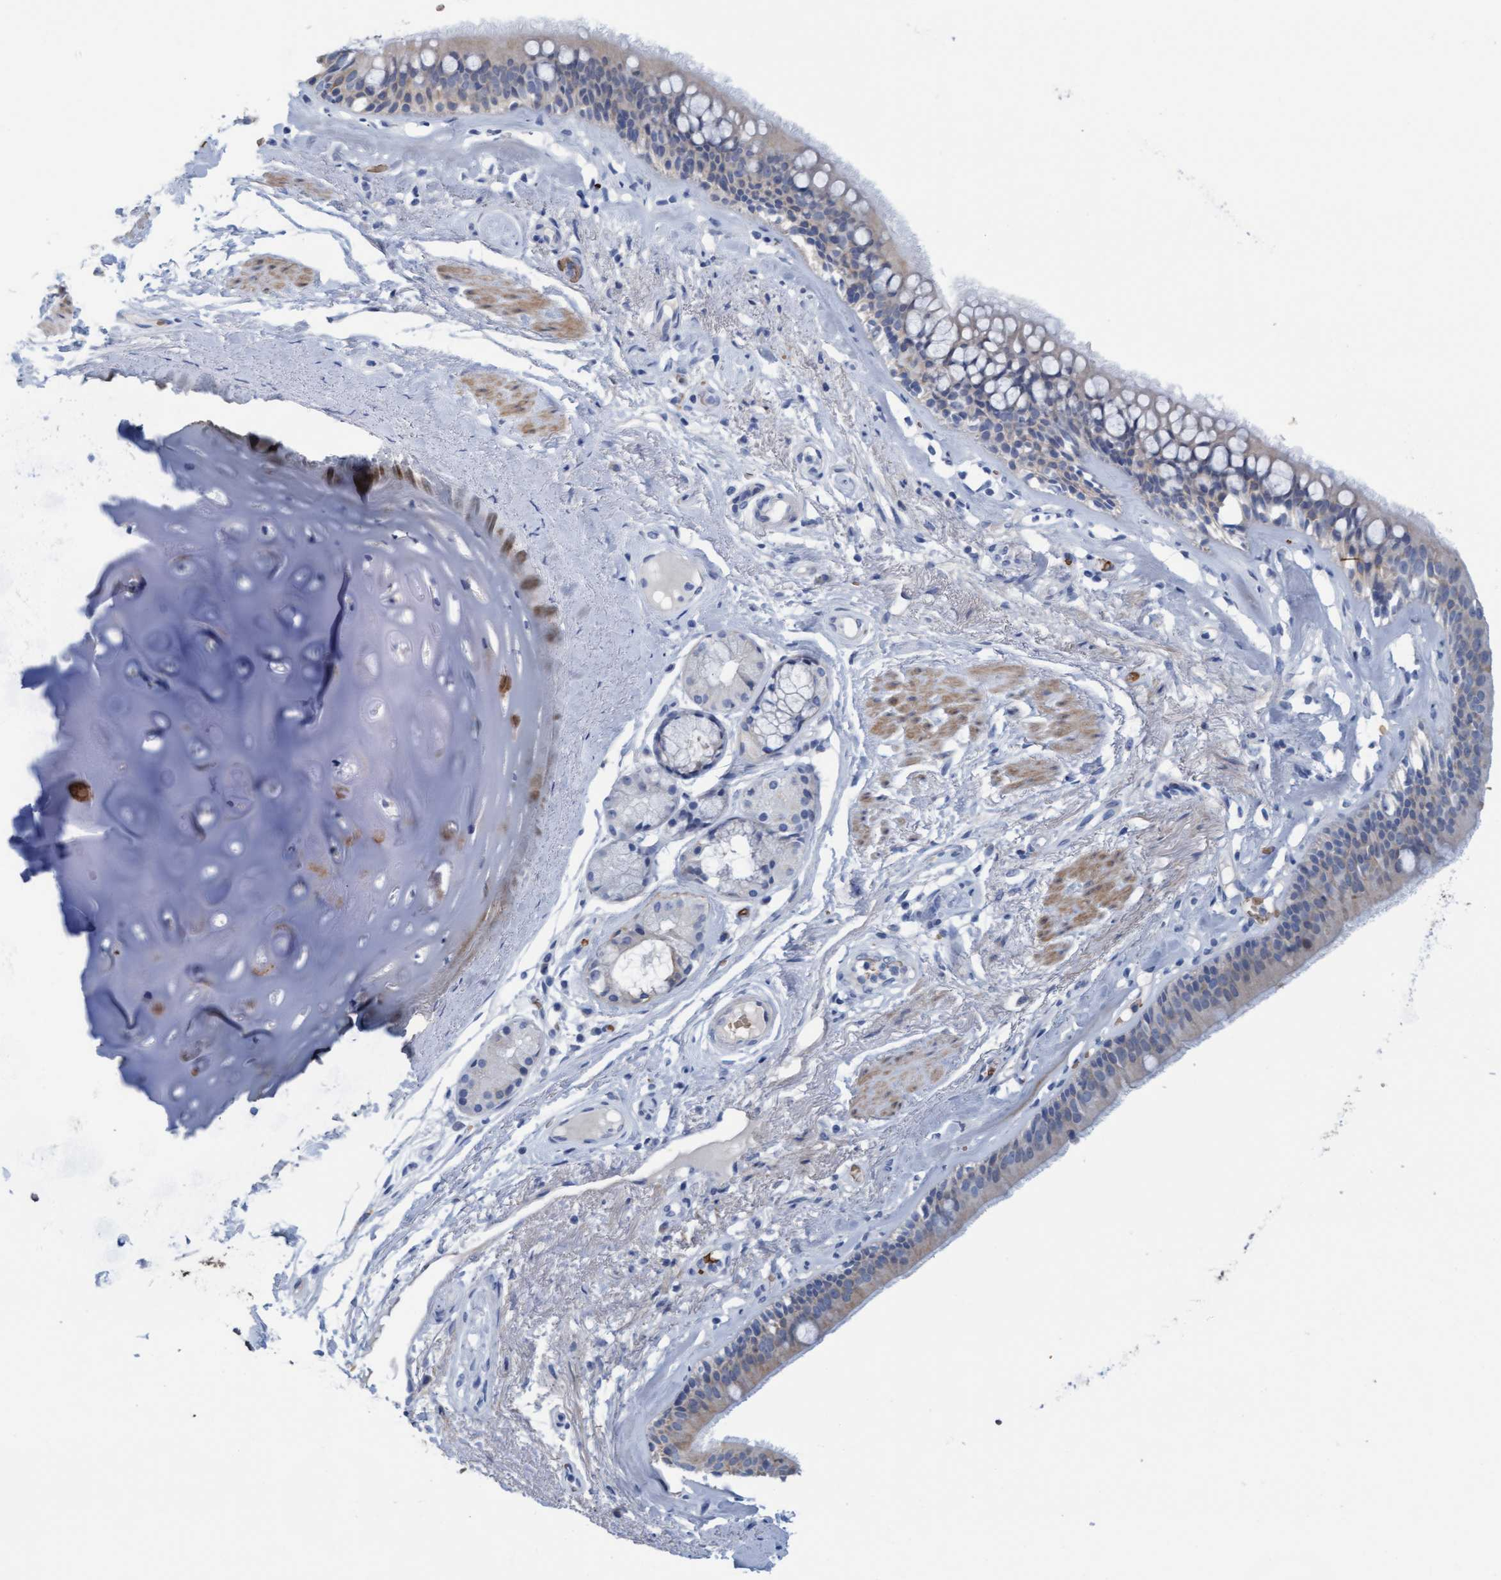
{"staining": {"intensity": "weak", "quantity": "25%-75%", "location": "cytoplasmic/membranous"}, "tissue": "bronchus", "cell_type": "Respiratory epithelial cells", "image_type": "normal", "snomed": [{"axis": "morphology", "description": "Normal tissue, NOS"}, {"axis": "topography", "description": "Cartilage tissue"}], "caption": "Immunohistochemistry (IHC) of benign human bronchus reveals low levels of weak cytoplasmic/membranous staining in approximately 25%-75% of respiratory epithelial cells. (brown staining indicates protein expression, while blue staining denotes nuclei).", "gene": "P2RX5", "patient": {"sex": "female", "age": 63}}